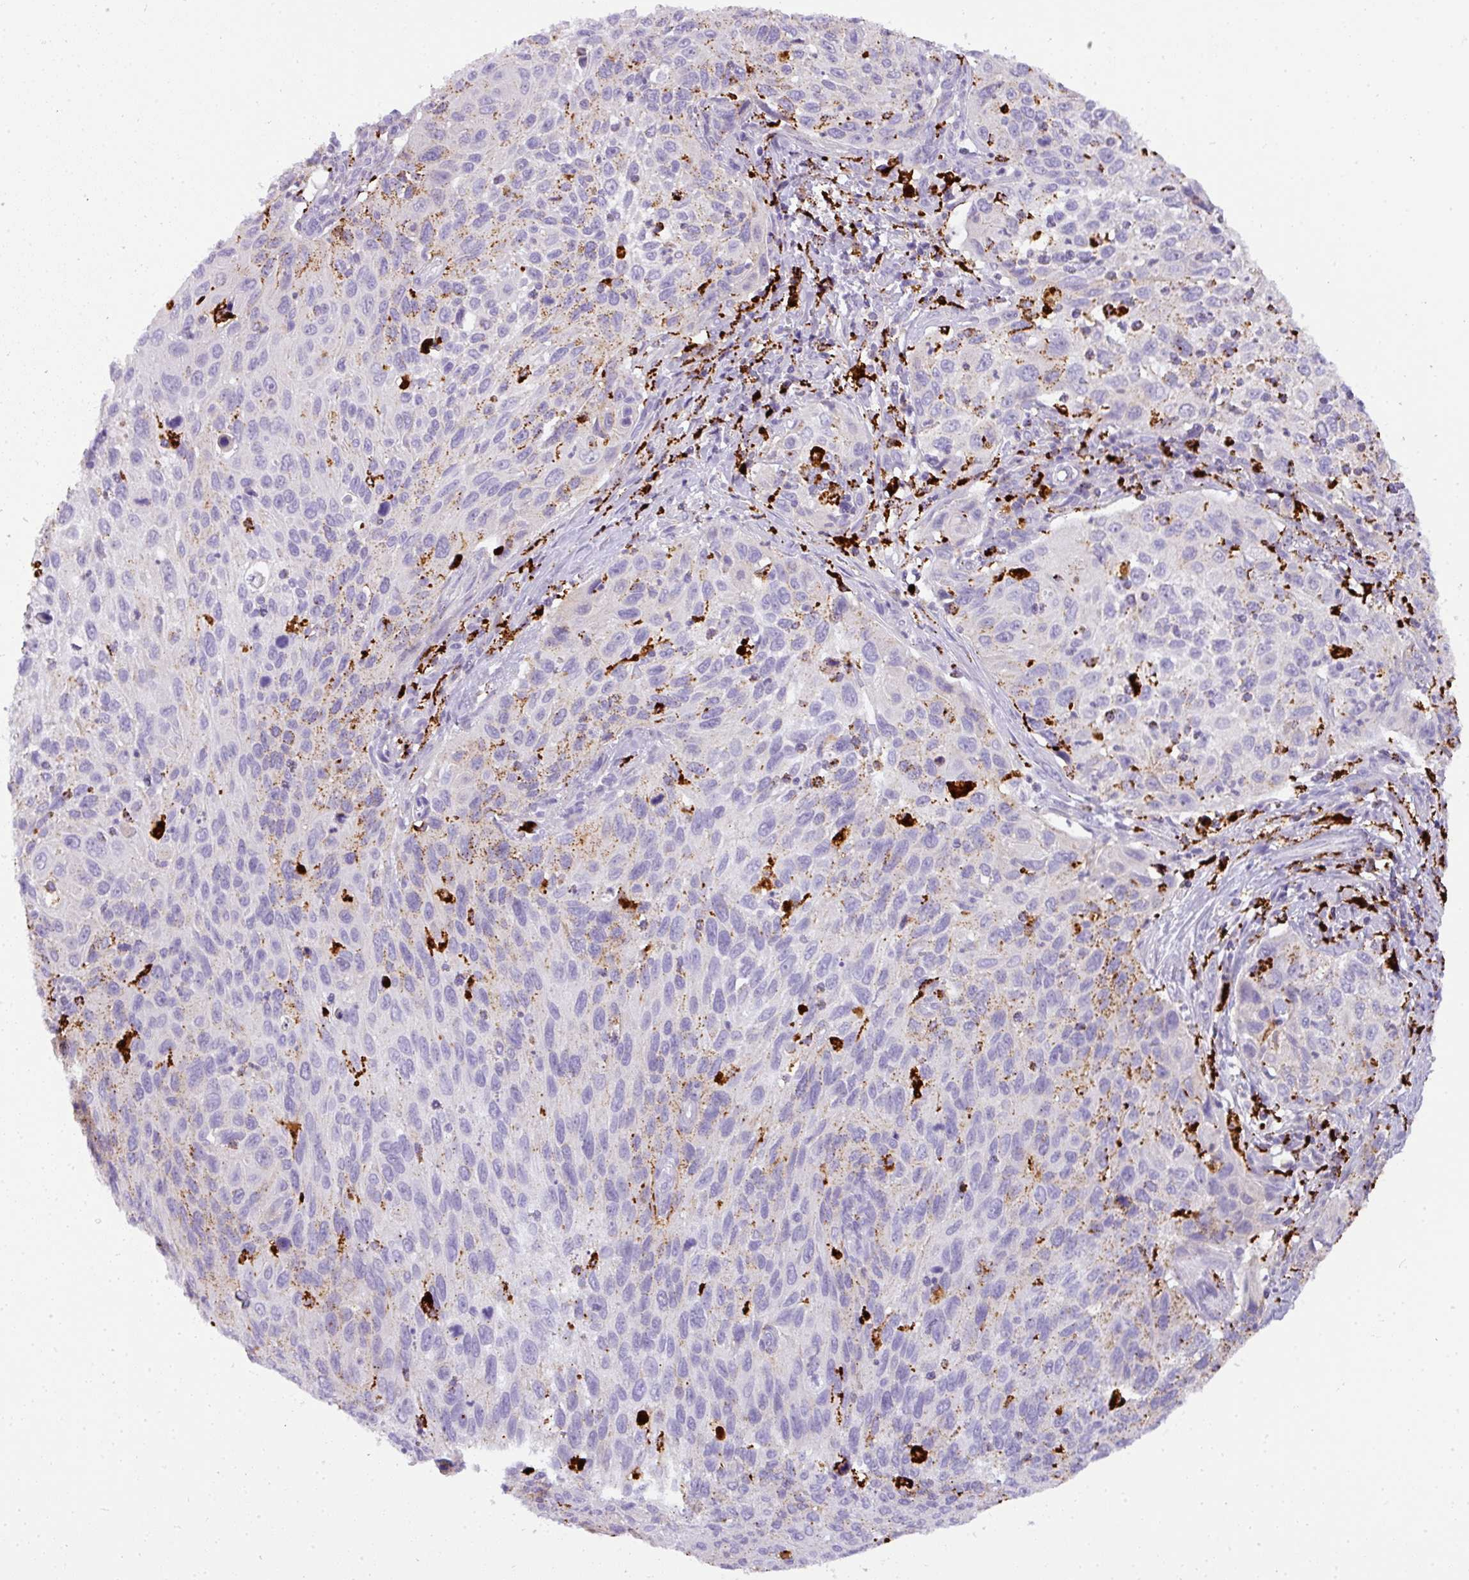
{"staining": {"intensity": "weak", "quantity": "<25%", "location": "cytoplasmic/membranous"}, "tissue": "cervical cancer", "cell_type": "Tumor cells", "image_type": "cancer", "snomed": [{"axis": "morphology", "description": "Squamous cell carcinoma, NOS"}, {"axis": "topography", "description": "Cervix"}], "caption": "Tumor cells are negative for brown protein staining in squamous cell carcinoma (cervical). The staining was performed using DAB to visualize the protein expression in brown, while the nuclei were stained in blue with hematoxylin (Magnification: 20x).", "gene": "MMACHC", "patient": {"sex": "female", "age": 70}}